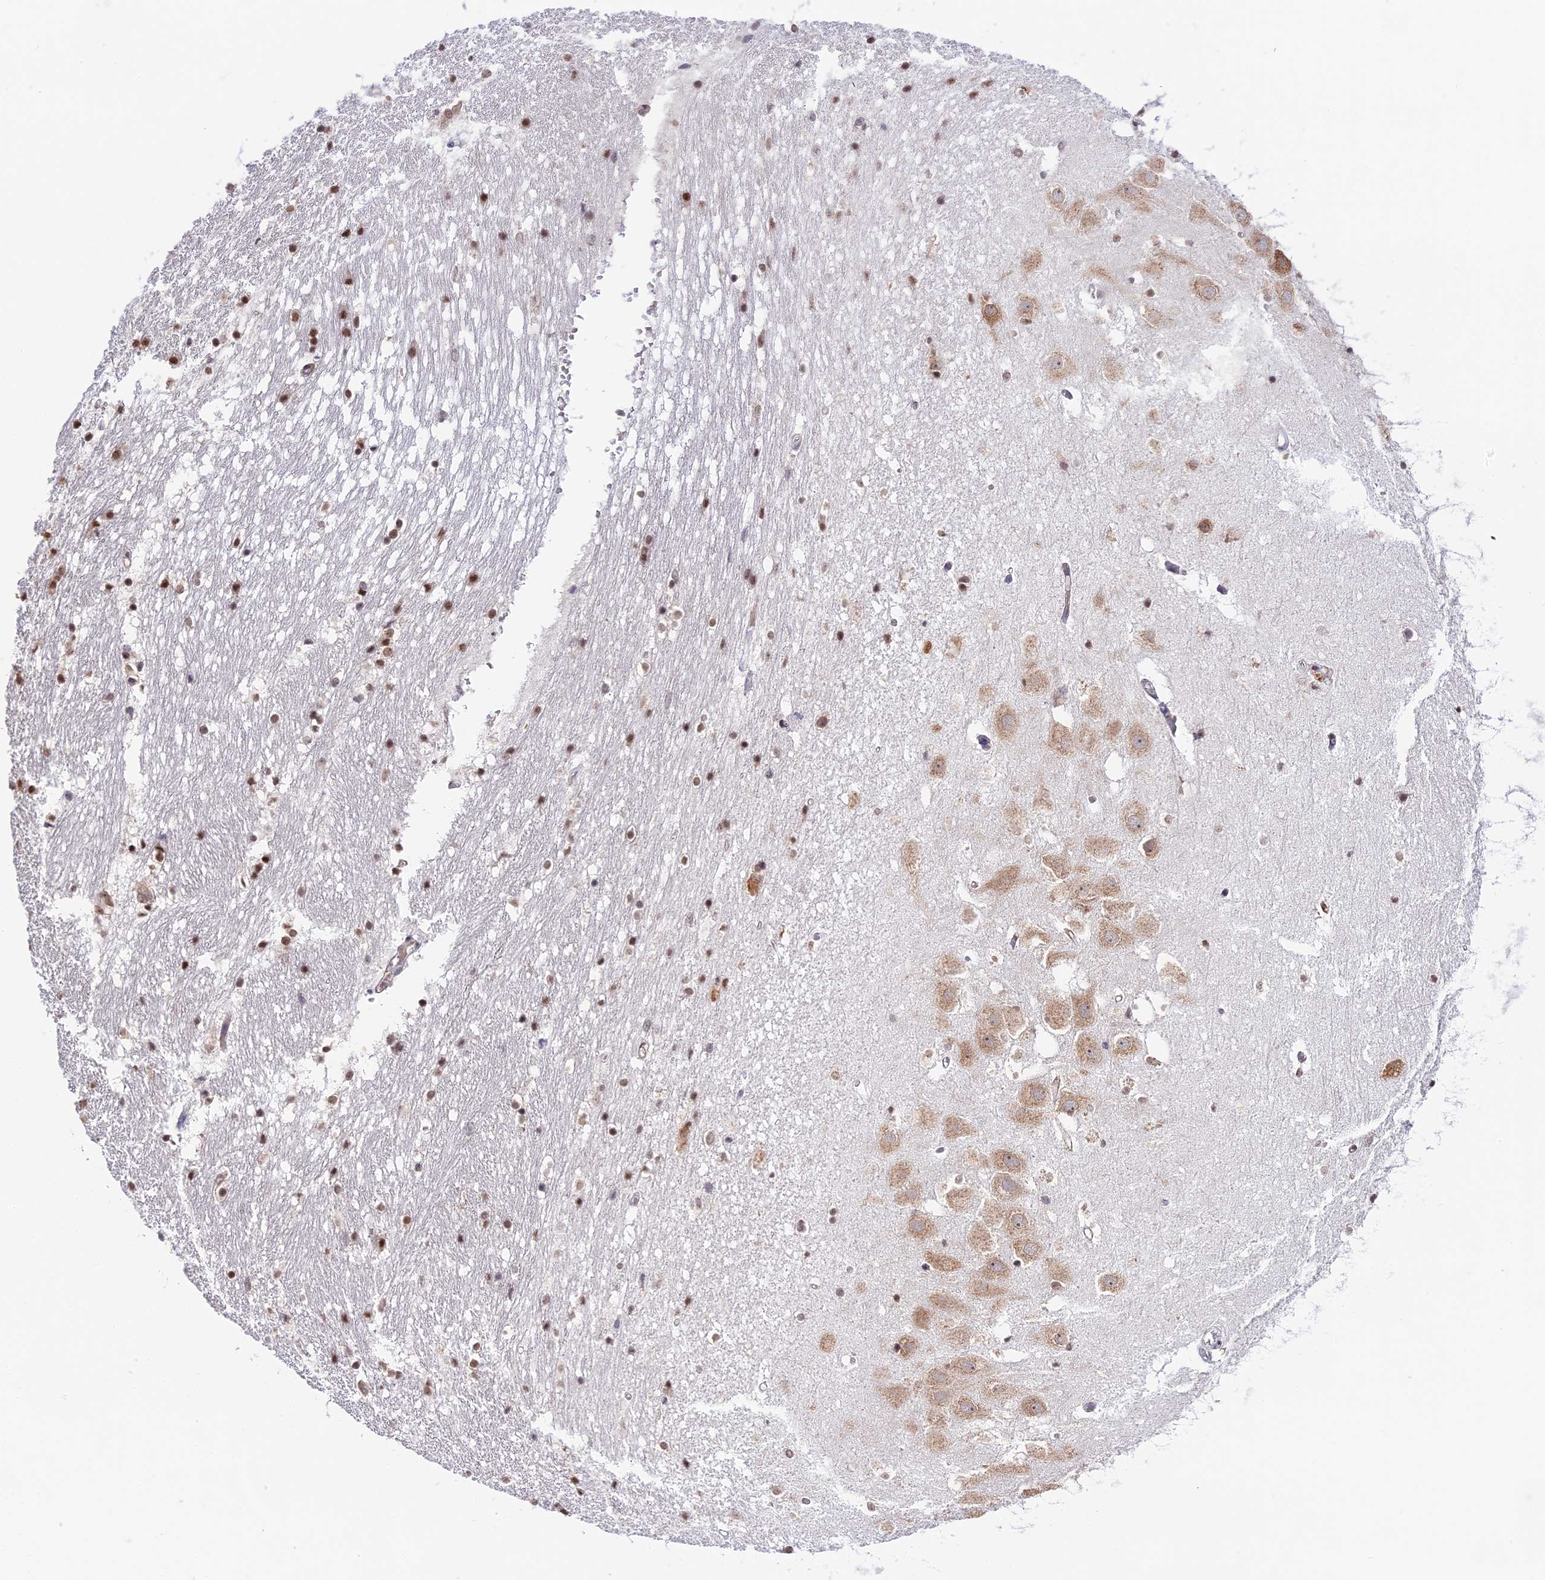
{"staining": {"intensity": "moderate", "quantity": "25%-75%", "location": "nuclear"}, "tissue": "hippocampus", "cell_type": "Glial cells", "image_type": "normal", "snomed": [{"axis": "morphology", "description": "Normal tissue, NOS"}, {"axis": "topography", "description": "Hippocampus"}], "caption": "DAB (3,3'-diaminobenzidine) immunohistochemical staining of unremarkable hippocampus shows moderate nuclear protein staining in approximately 25%-75% of glial cells. (brown staining indicates protein expression, while blue staining denotes nuclei).", "gene": "HEATR5B", "patient": {"sex": "female", "age": 52}}